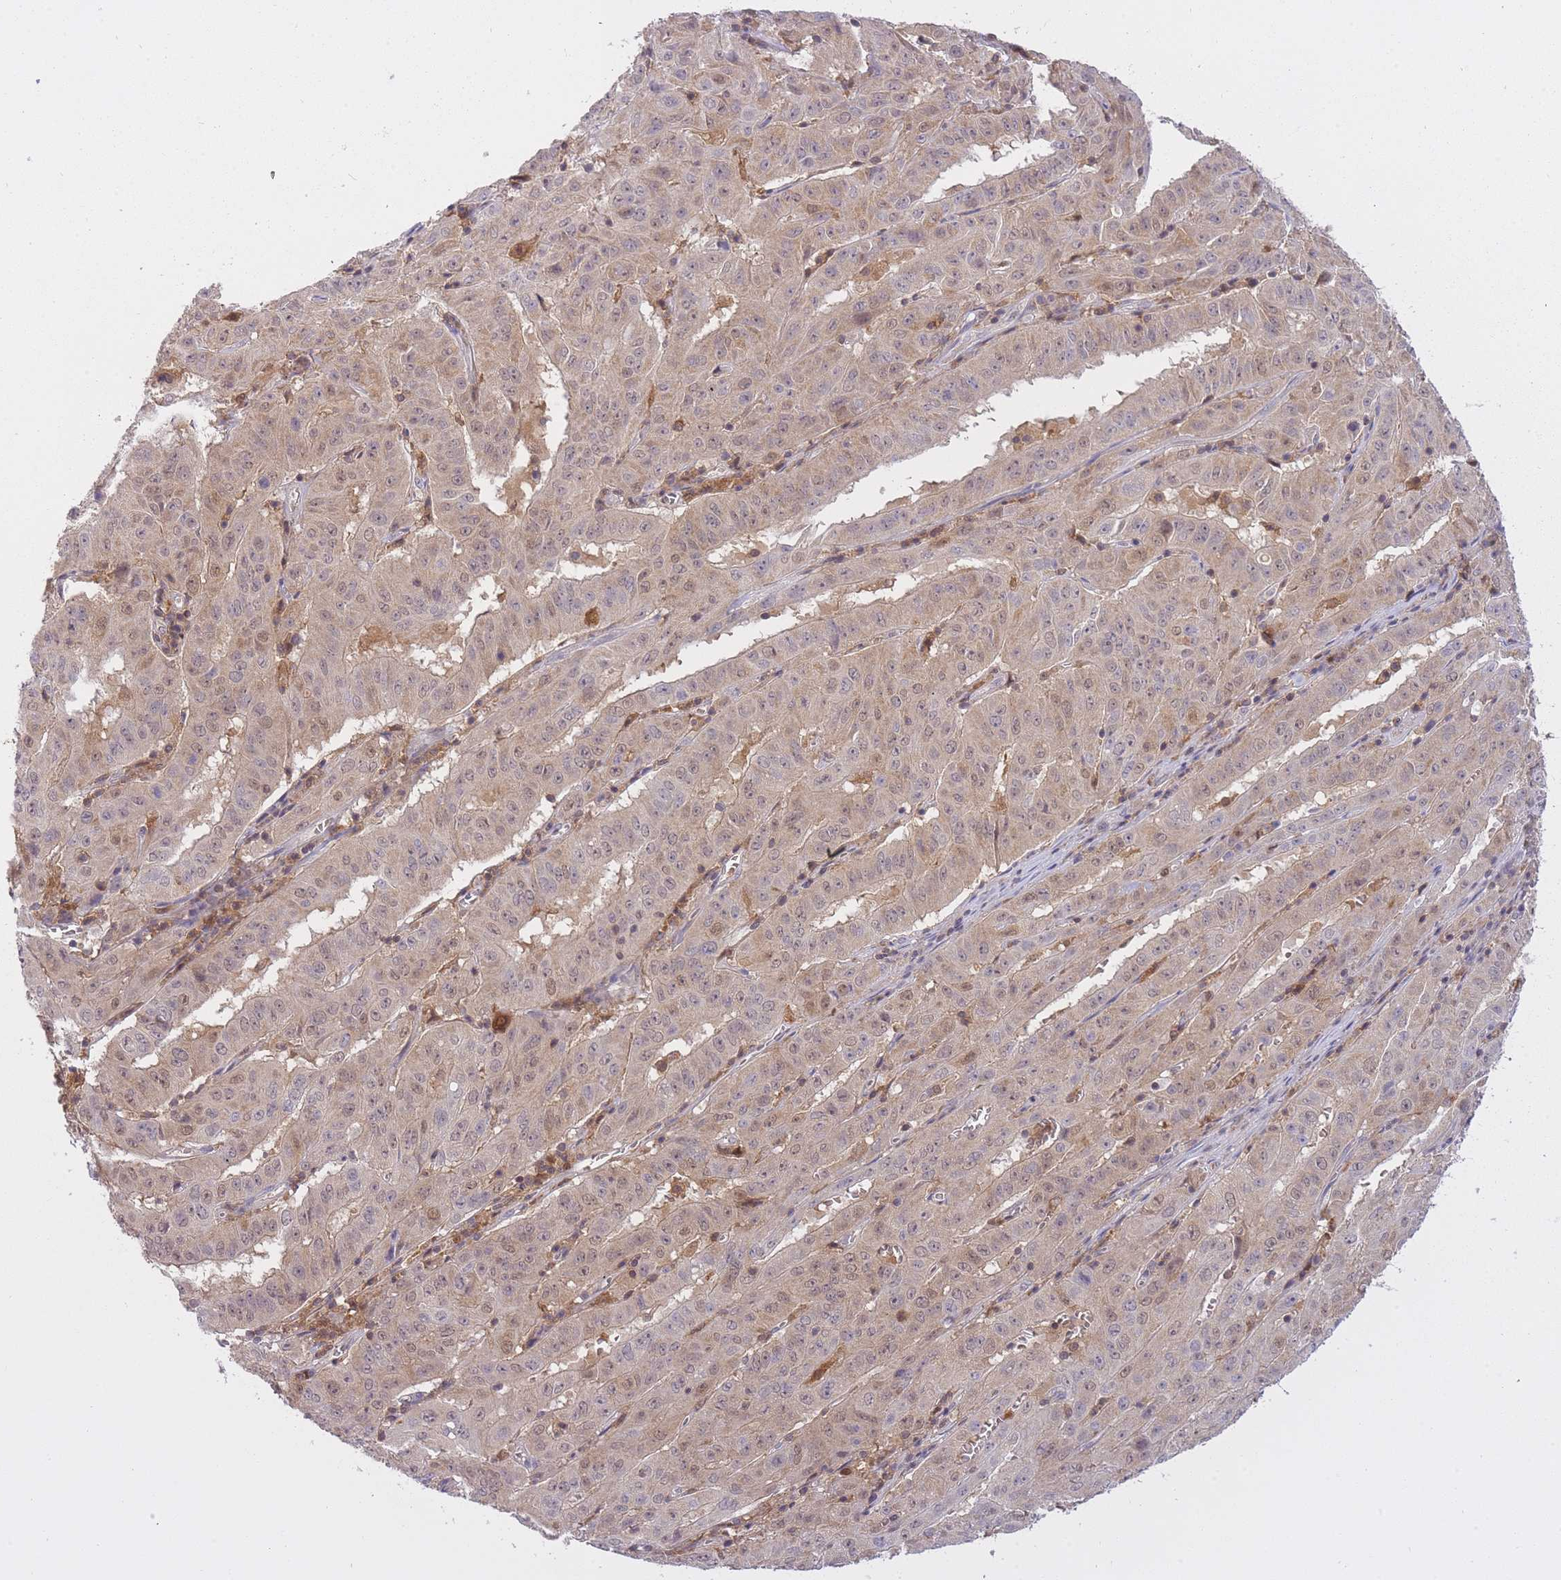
{"staining": {"intensity": "moderate", "quantity": ">75%", "location": "cytoplasmic/membranous,nuclear"}, "tissue": "pancreatic cancer", "cell_type": "Tumor cells", "image_type": "cancer", "snomed": [{"axis": "morphology", "description": "Adenocarcinoma, NOS"}, {"axis": "topography", "description": "Pancreas"}], "caption": "Brown immunohistochemical staining in pancreatic cancer reveals moderate cytoplasmic/membranous and nuclear positivity in approximately >75% of tumor cells.", "gene": "CXorf38", "patient": {"sex": "male", "age": 63}}